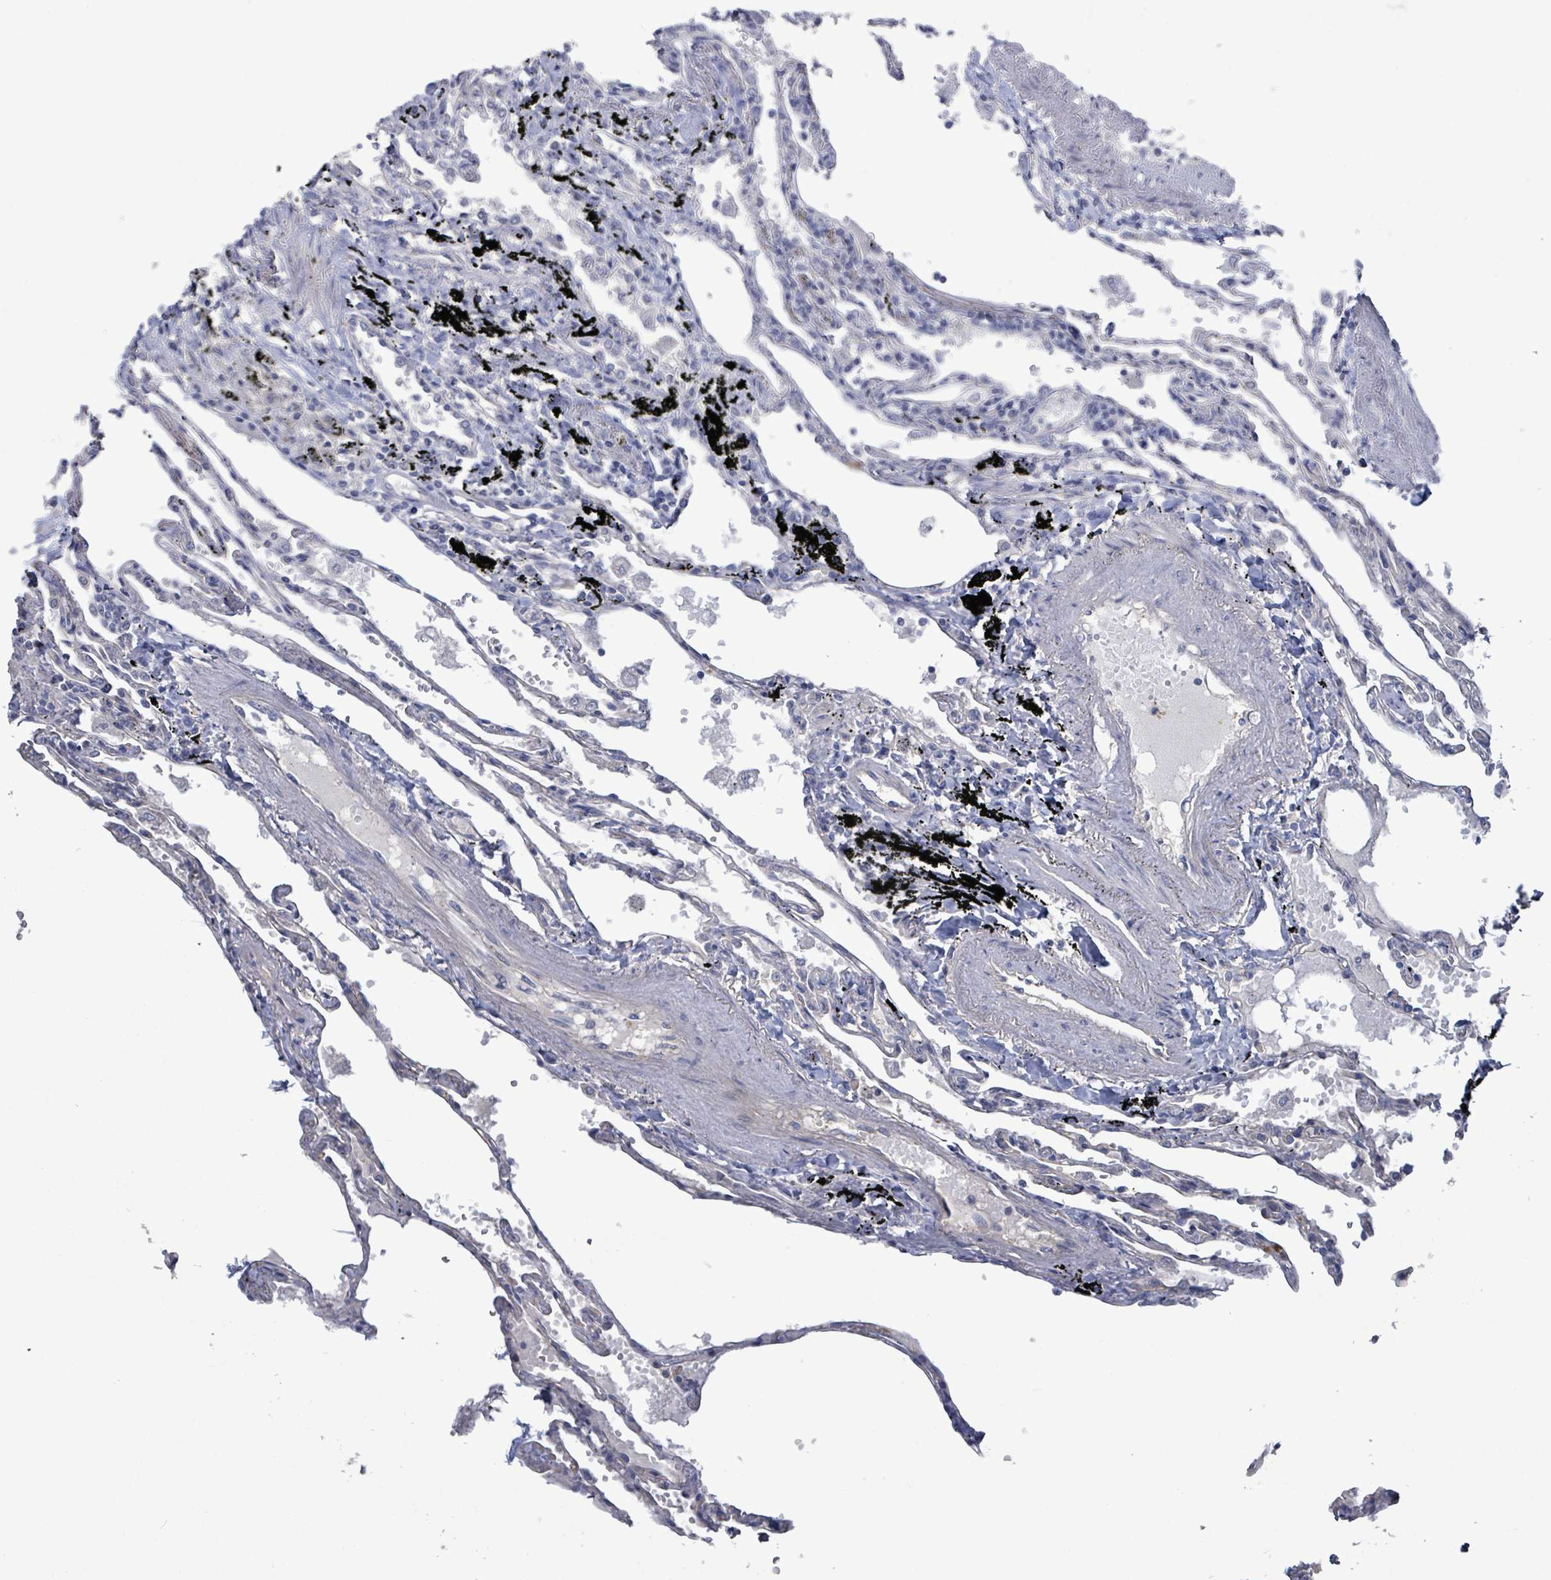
{"staining": {"intensity": "negative", "quantity": "none", "location": "none"}, "tissue": "lung", "cell_type": "Alveolar cells", "image_type": "normal", "snomed": [{"axis": "morphology", "description": "Normal tissue, NOS"}, {"axis": "topography", "description": "Lung"}], "caption": "IHC micrograph of unremarkable human lung stained for a protein (brown), which reveals no expression in alveolar cells.", "gene": "HRAS", "patient": {"sex": "female", "age": 67}}